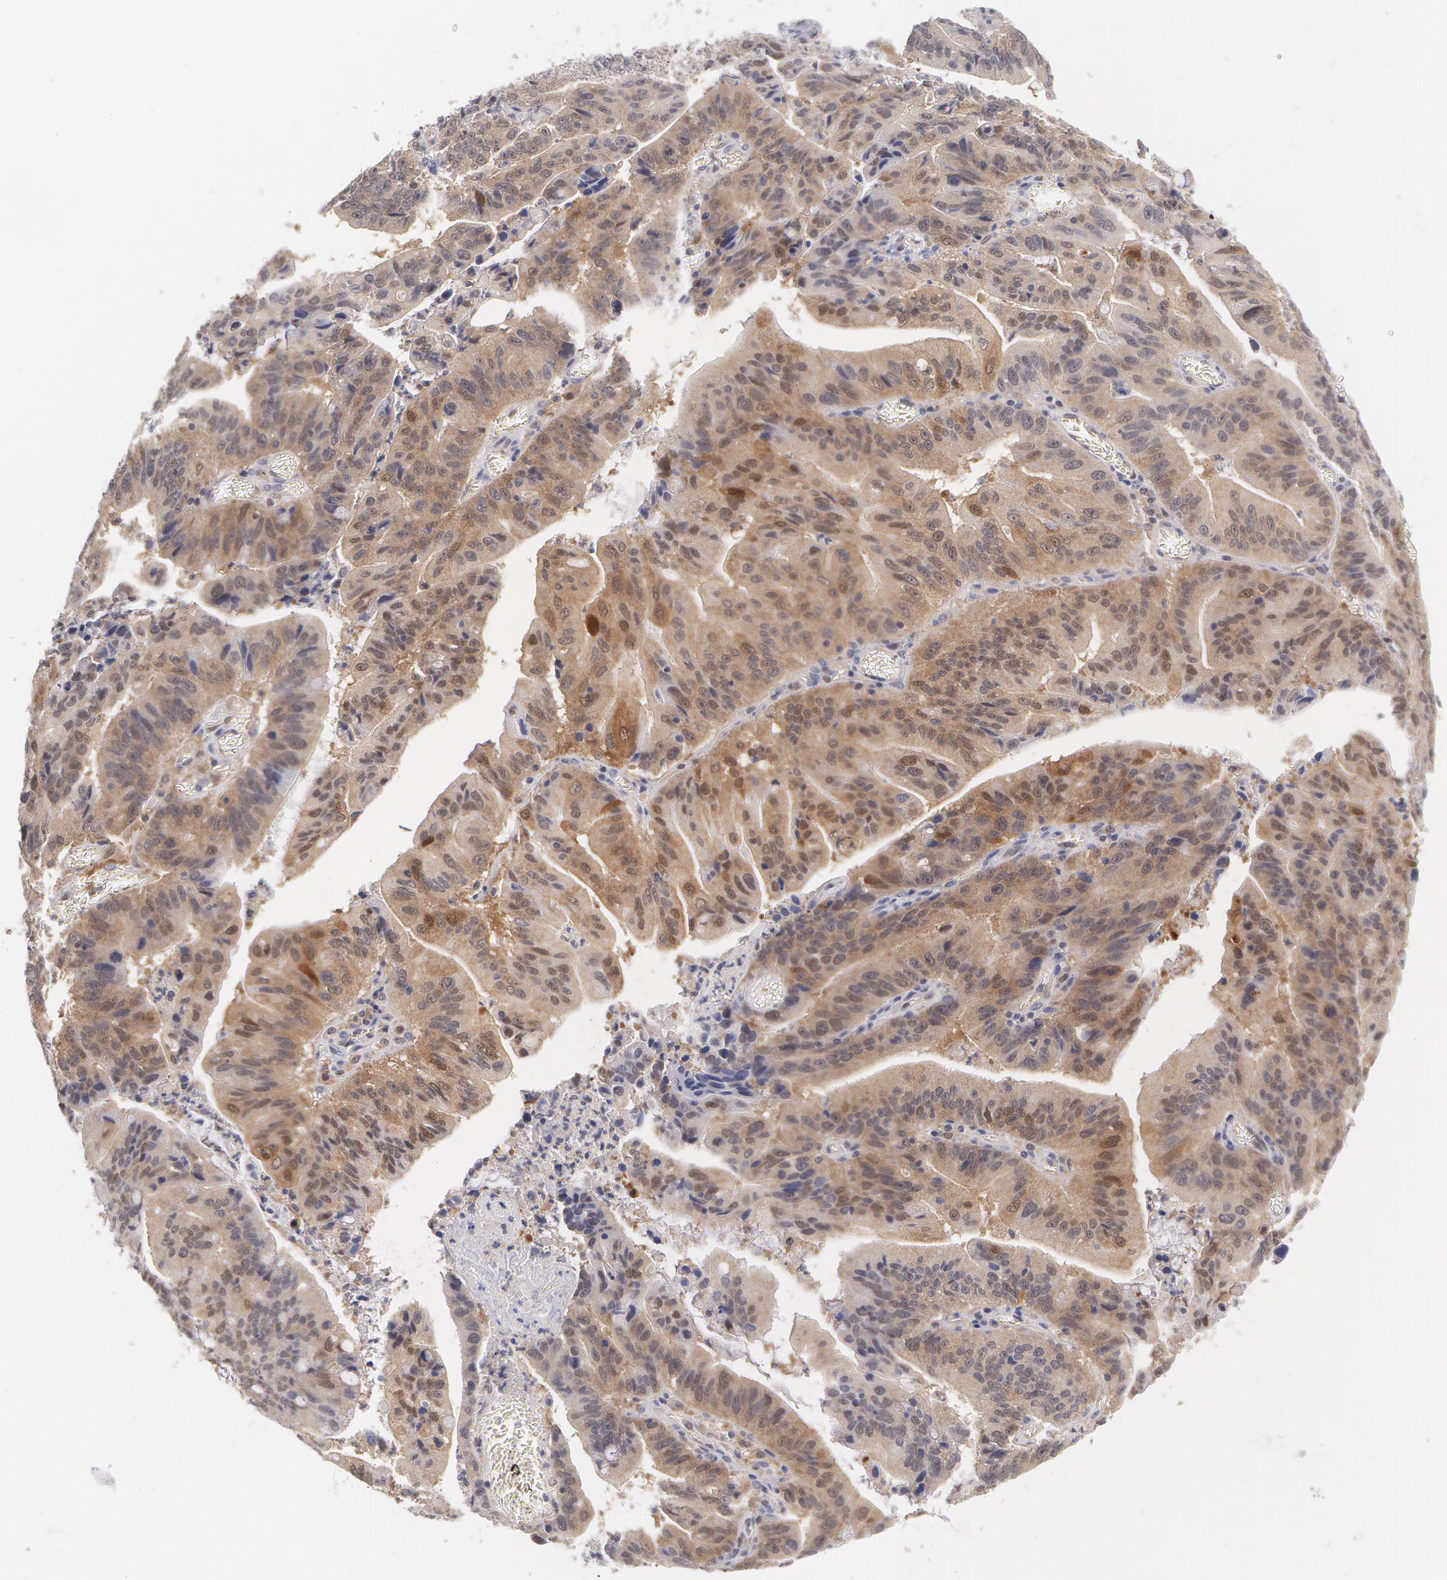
{"staining": {"intensity": "moderate", "quantity": "25%-75%", "location": "cytoplasmic/membranous,nuclear"}, "tissue": "stomach cancer", "cell_type": "Tumor cells", "image_type": "cancer", "snomed": [{"axis": "morphology", "description": "Adenocarcinoma, NOS"}, {"axis": "topography", "description": "Stomach, upper"}], "caption": "Immunohistochemistry (DAB (3,3'-diaminobenzidine)) staining of human stomach adenocarcinoma demonstrates moderate cytoplasmic/membranous and nuclear protein staining in about 25%-75% of tumor cells.", "gene": "TXNRD1", "patient": {"sex": "male", "age": 63}}